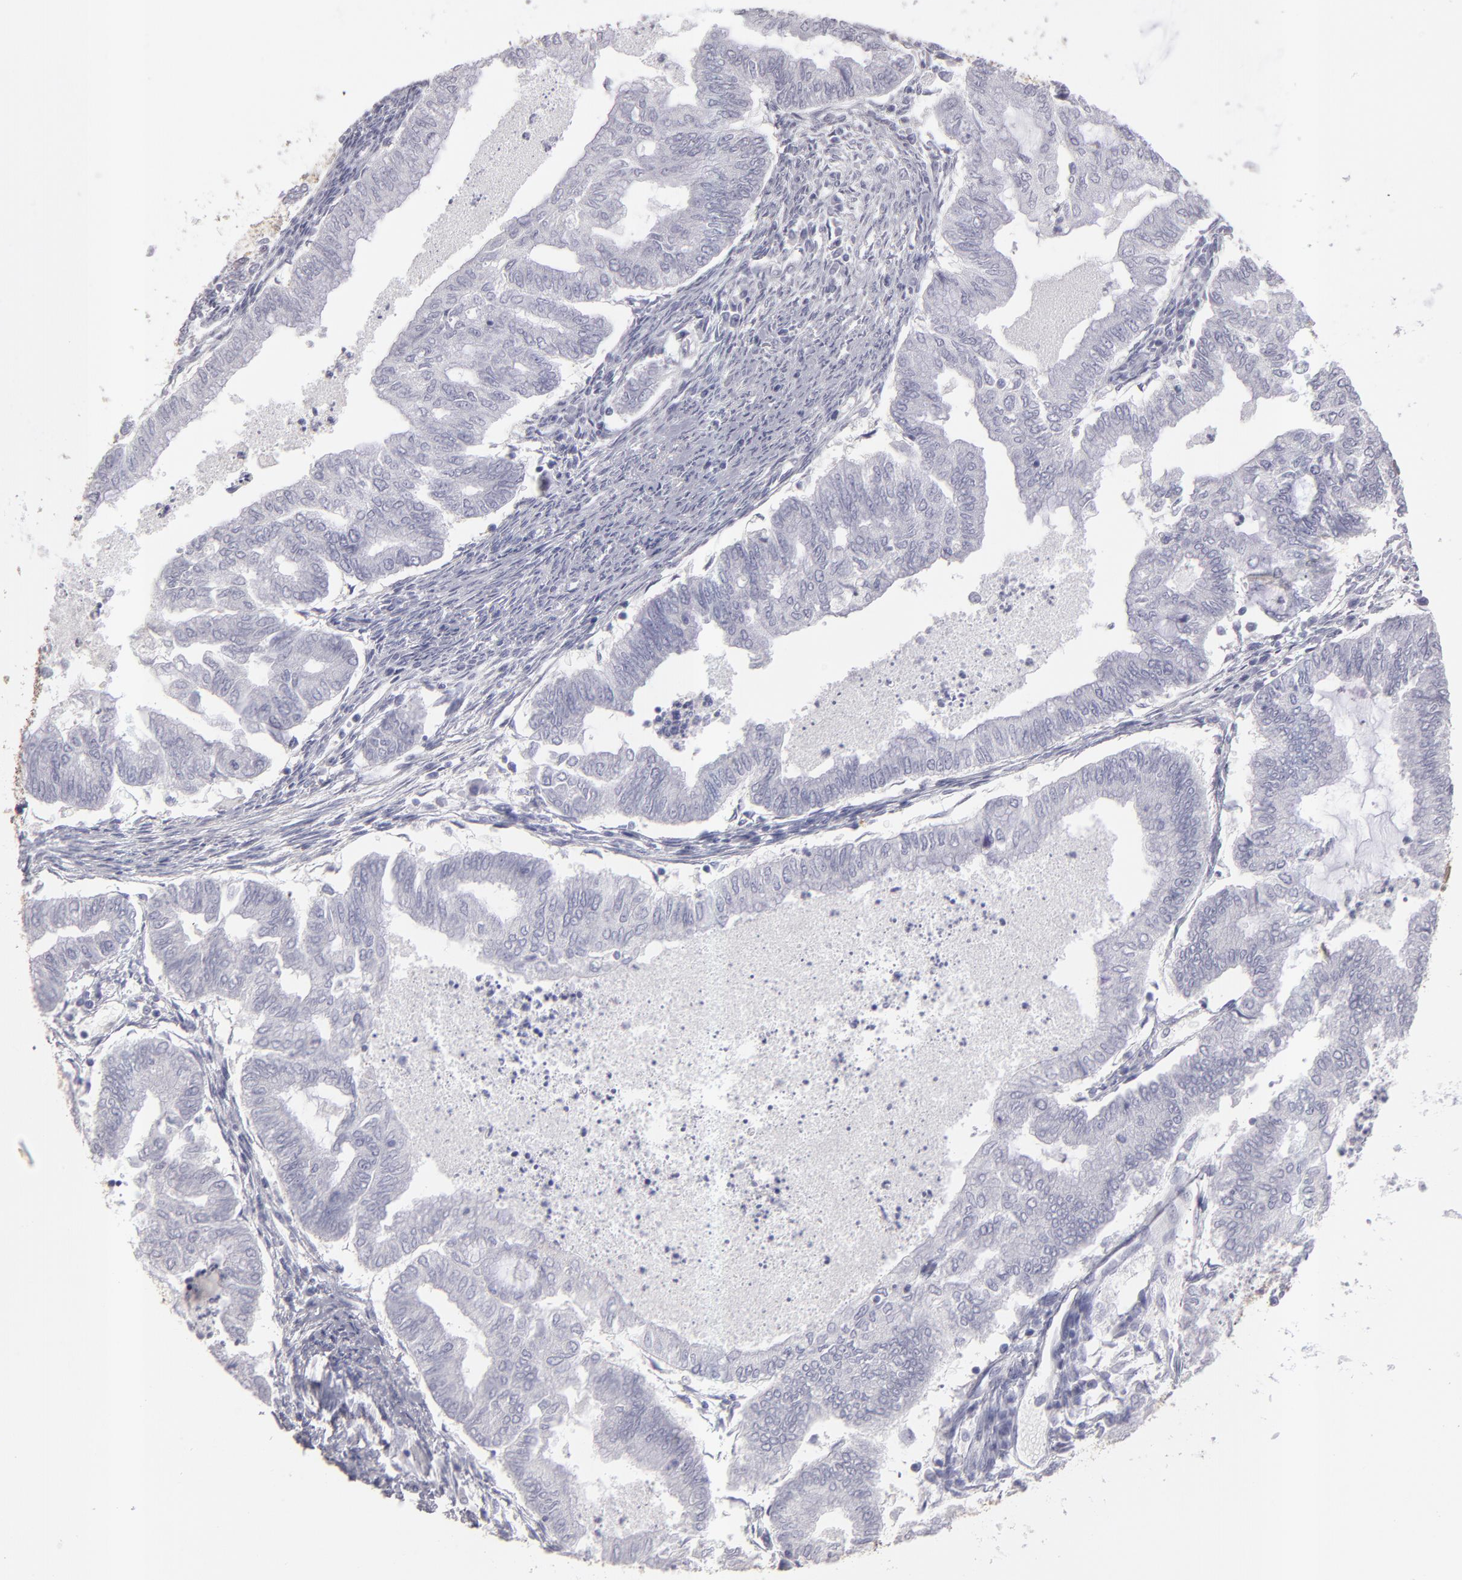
{"staining": {"intensity": "negative", "quantity": "none", "location": "none"}, "tissue": "endometrial cancer", "cell_type": "Tumor cells", "image_type": "cancer", "snomed": [{"axis": "morphology", "description": "Adenocarcinoma, NOS"}, {"axis": "topography", "description": "Endometrium"}], "caption": "An immunohistochemistry histopathology image of endometrial cancer is shown. There is no staining in tumor cells of endometrial cancer.", "gene": "ABCC4", "patient": {"sex": "female", "age": 79}}